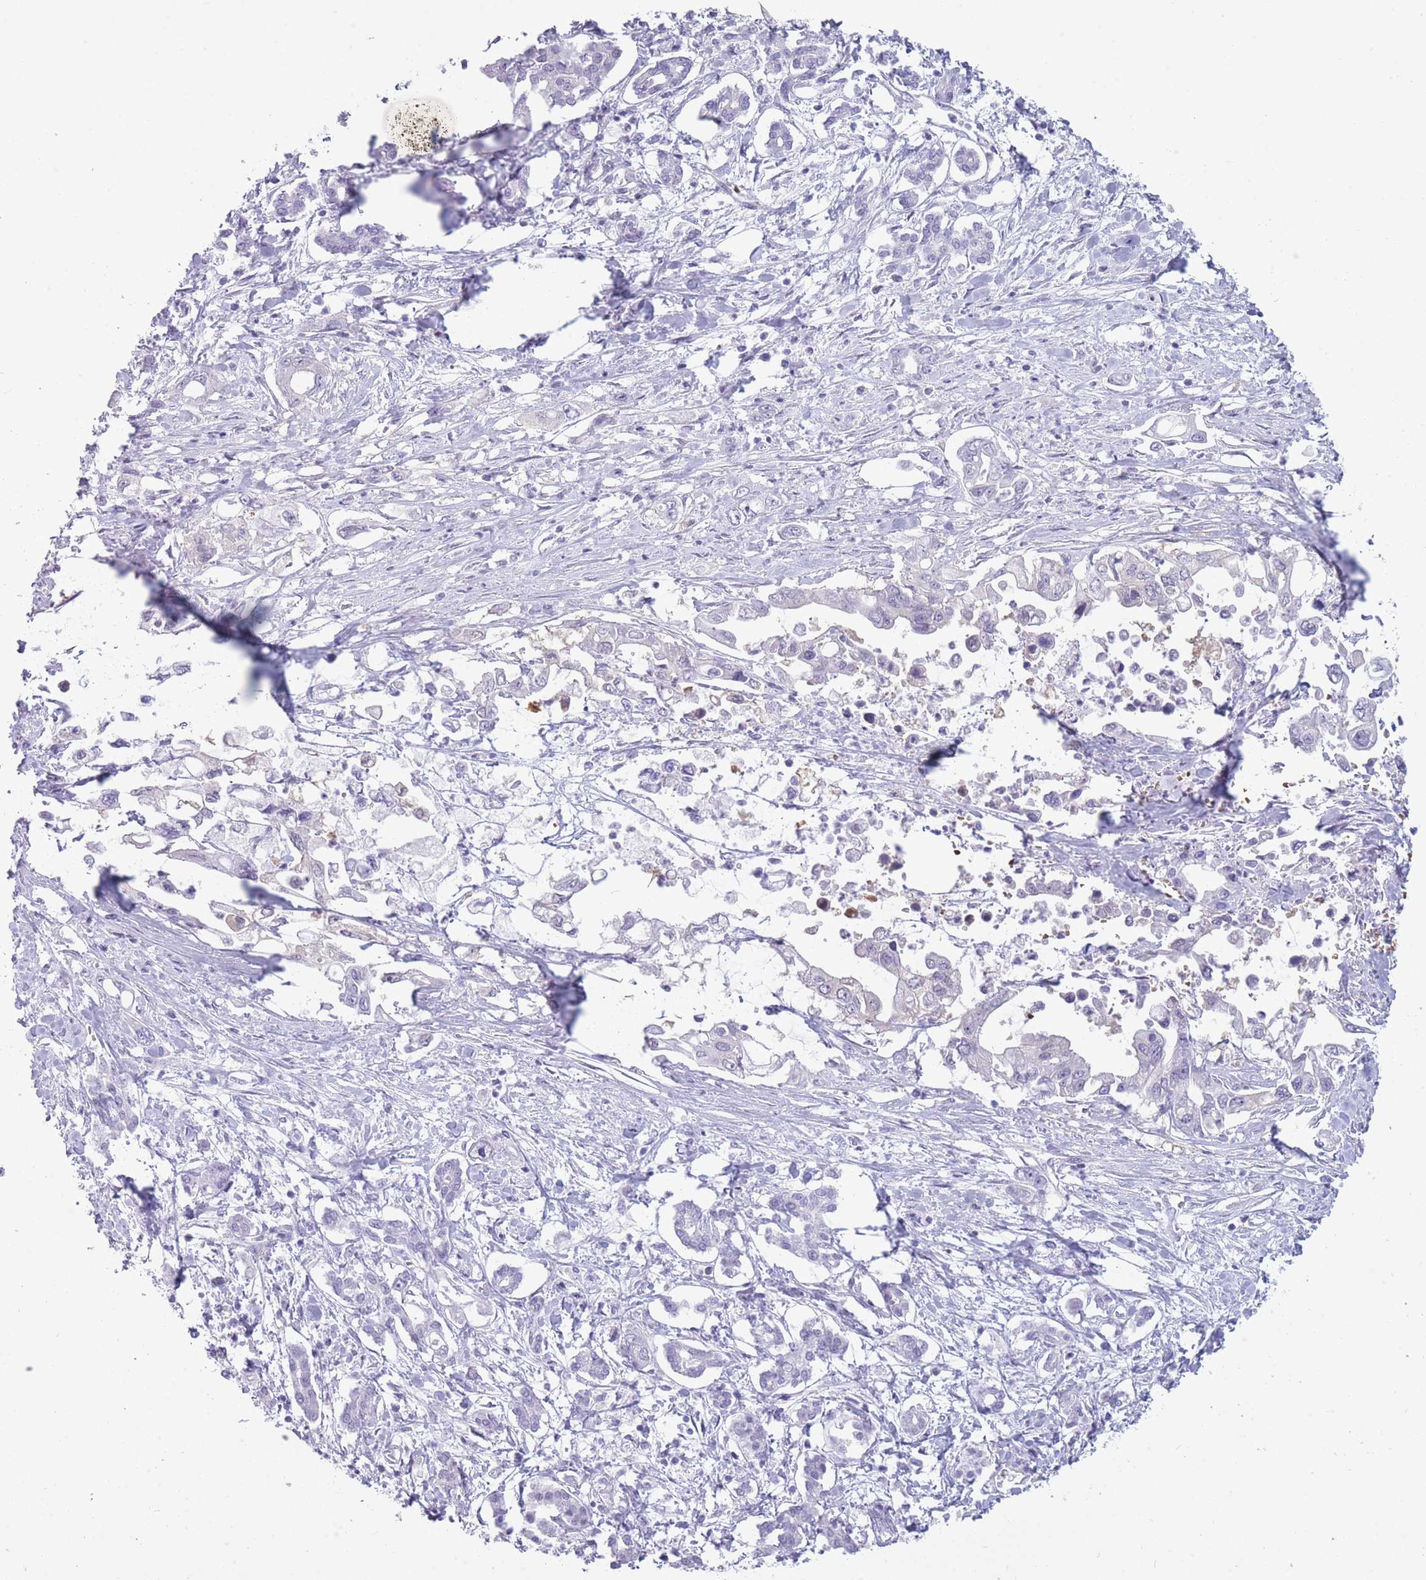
{"staining": {"intensity": "negative", "quantity": "none", "location": "none"}, "tissue": "pancreatic cancer", "cell_type": "Tumor cells", "image_type": "cancer", "snomed": [{"axis": "morphology", "description": "Adenocarcinoma, NOS"}, {"axis": "topography", "description": "Pancreas"}], "caption": "DAB (3,3'-diaminobenzidine) immunohistochemical staining of adenocarcinoma (pancreatic) demonstrates no significant staining in tumor cells.", "gene": "OR7C1", "patient": {"sex": "male", "age": 61}}